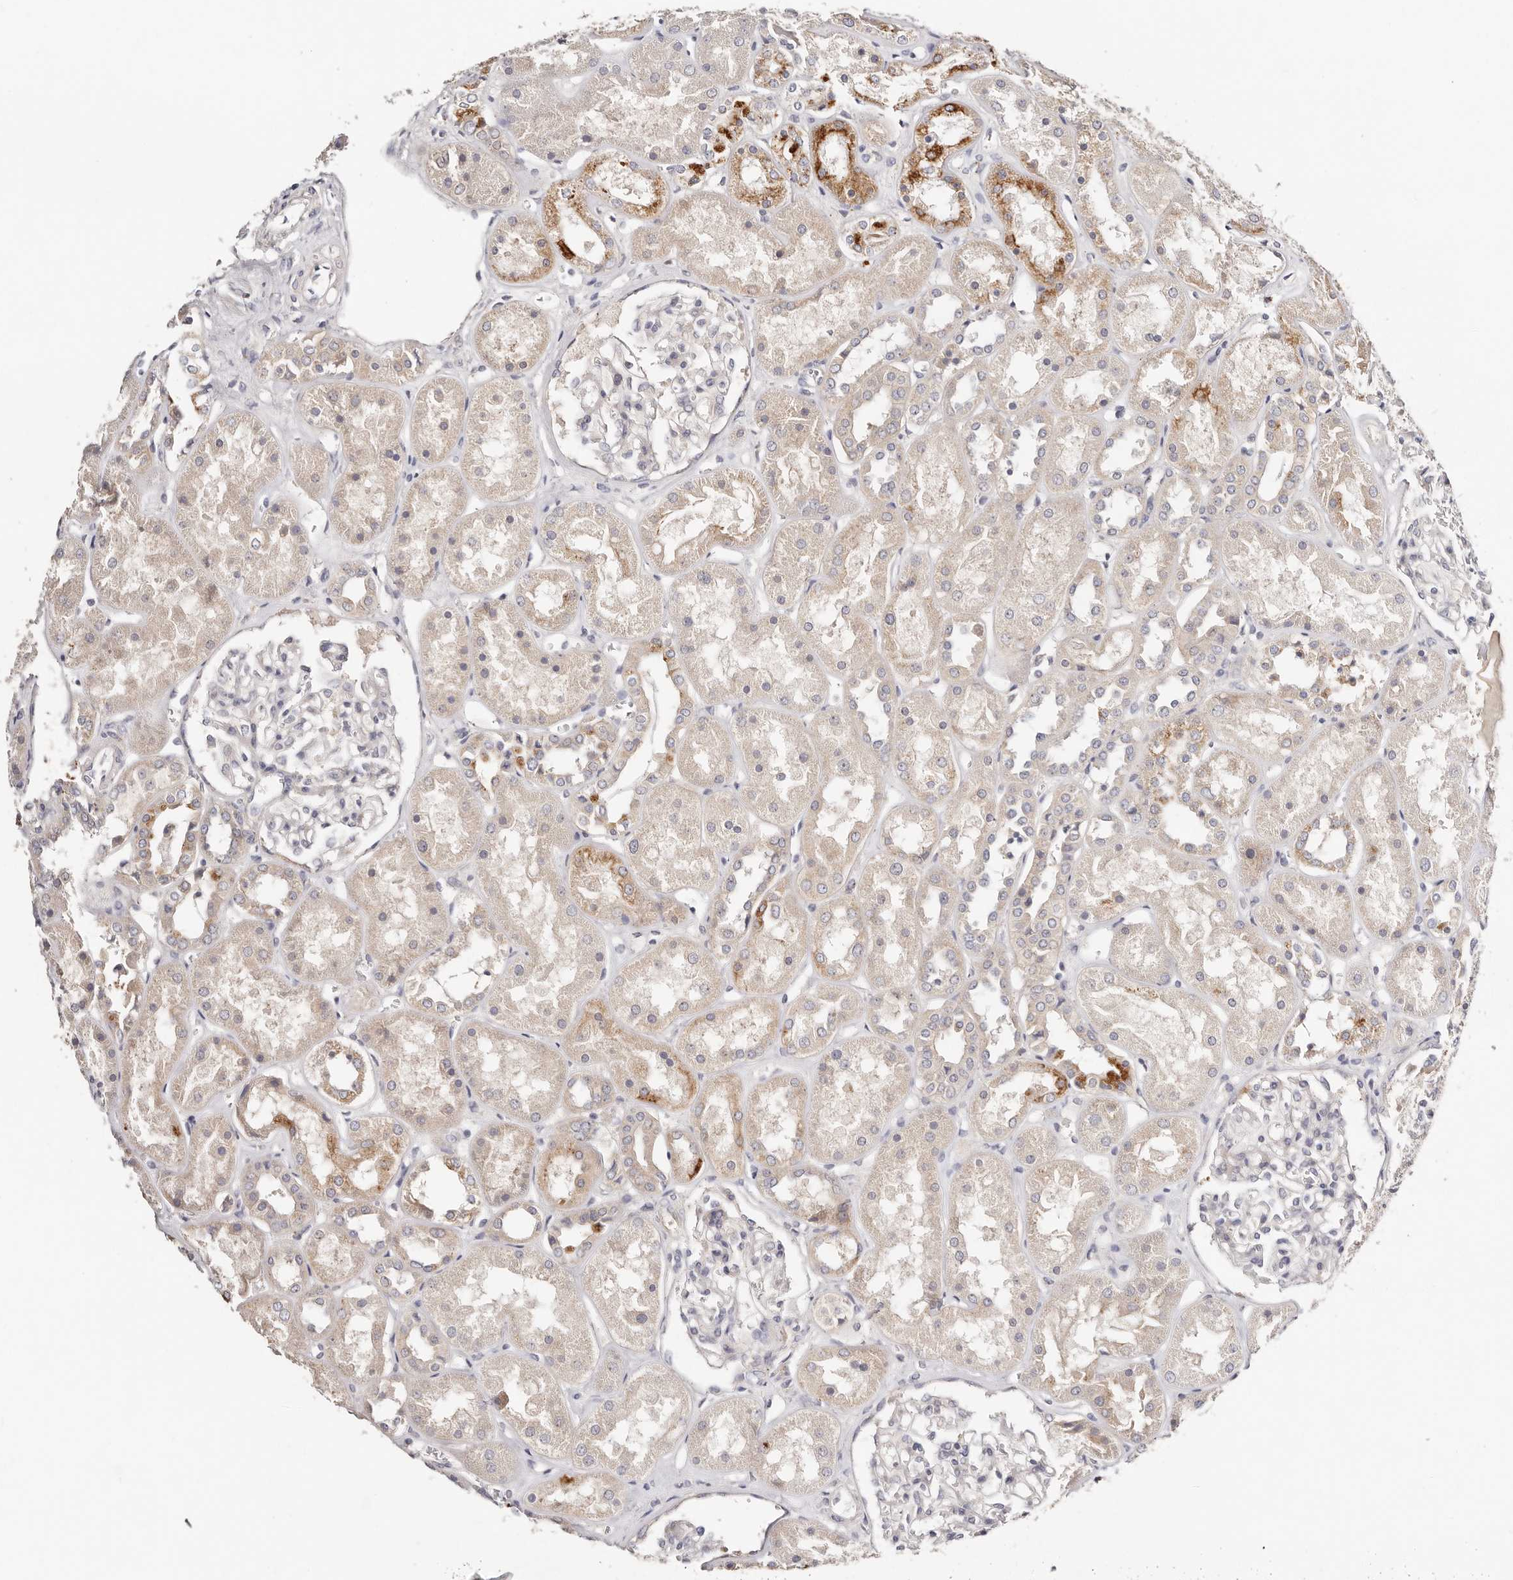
{"staining": {"intensity": "negative", "quantity": "none", "location": "none"}, "tissue": "kidney", "cell_type": "Cells in glomeruli", "image_type": "normal", "snomed": [{"axis": "morphology", "description": "Normal tissue, NOS"}, {"axis": "topography", "description": "Kidney"}], "caption": "Protein analysis of normal kidney displays no significant positivity in cells in glomeruli. (Immunohistochemistry (ihc), brightfield microscopy, high magnification).", "gene": "VIPAS39", "patient": {"sex": "male", "age": 70}}